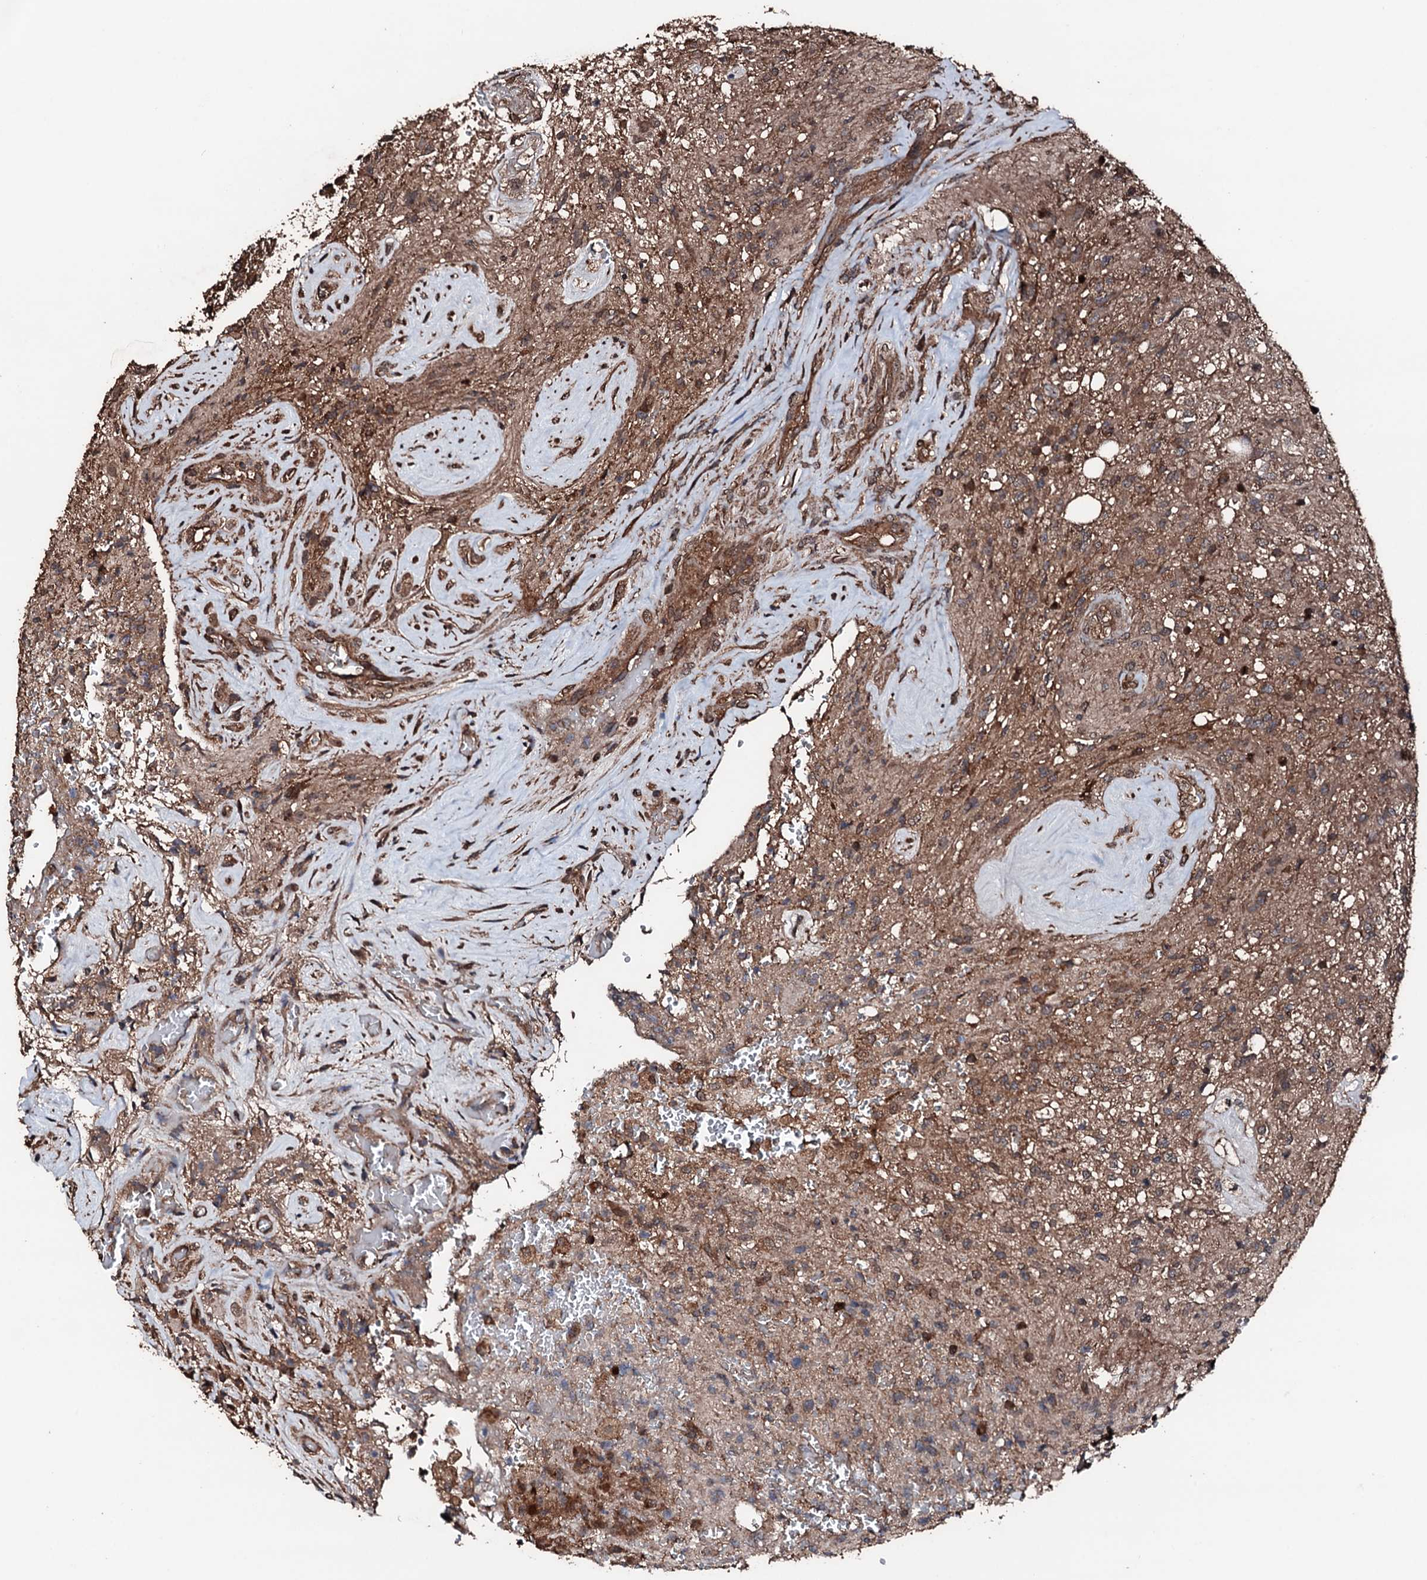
{"staining": {"intensity": "moderate", "quantity": ">75%", "location": "cytoplasmic/membranous"}, "tissue": "glioma", "cell_type": "Tumor cells", "image_type": "cancer", "snomed": [{"axis": "morphology", "description": "Glioma, malignant, High grade"}, {"axis": "topography", "description": "Brain"}], "caption": "There is medium levels of moderate cytoplasmic/membranous positivity in tumor cells of glioma, as demonstrated by immunohistochemical staining (brown color).", "gene": "KIF18A", "patient": {"sex": "male", "age": 56}}